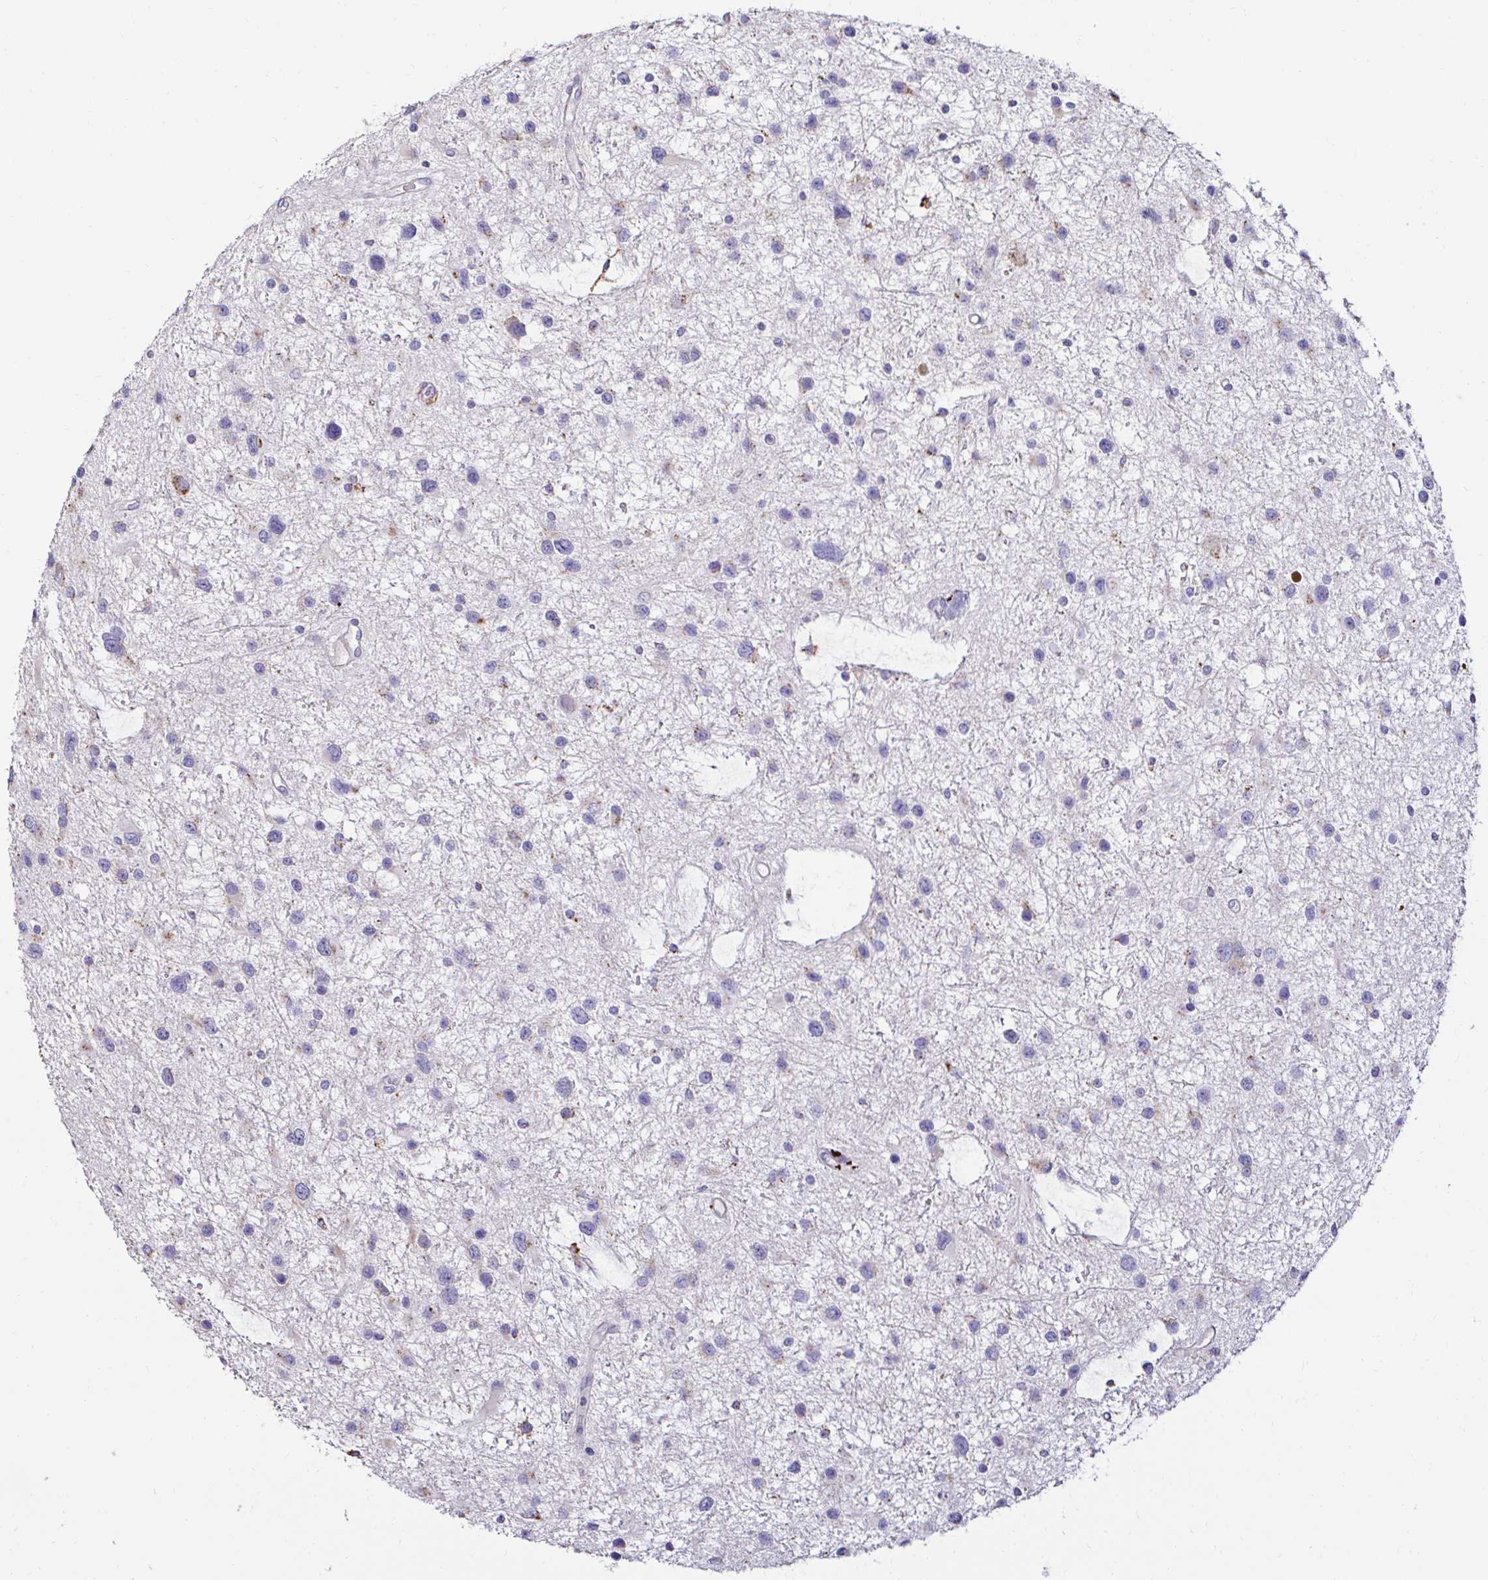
{"staining": {"intensity": "negative", "quantity": "none", "location": "none"}, "tissue": "glioma", "cell_type": "Tumor cells", "image_type": "cancer", "snomed": [{"axis": "morphology", "description": "Glioma, malignant, Low grade"}, {"axis": "topography", "description": "Brain"}], "caption": "Glioma was stained to show a protein in brown. There is no significant staining in tumor cells.", "gene": "GALNS", "patient": {"sex": "female", "age": 32}}